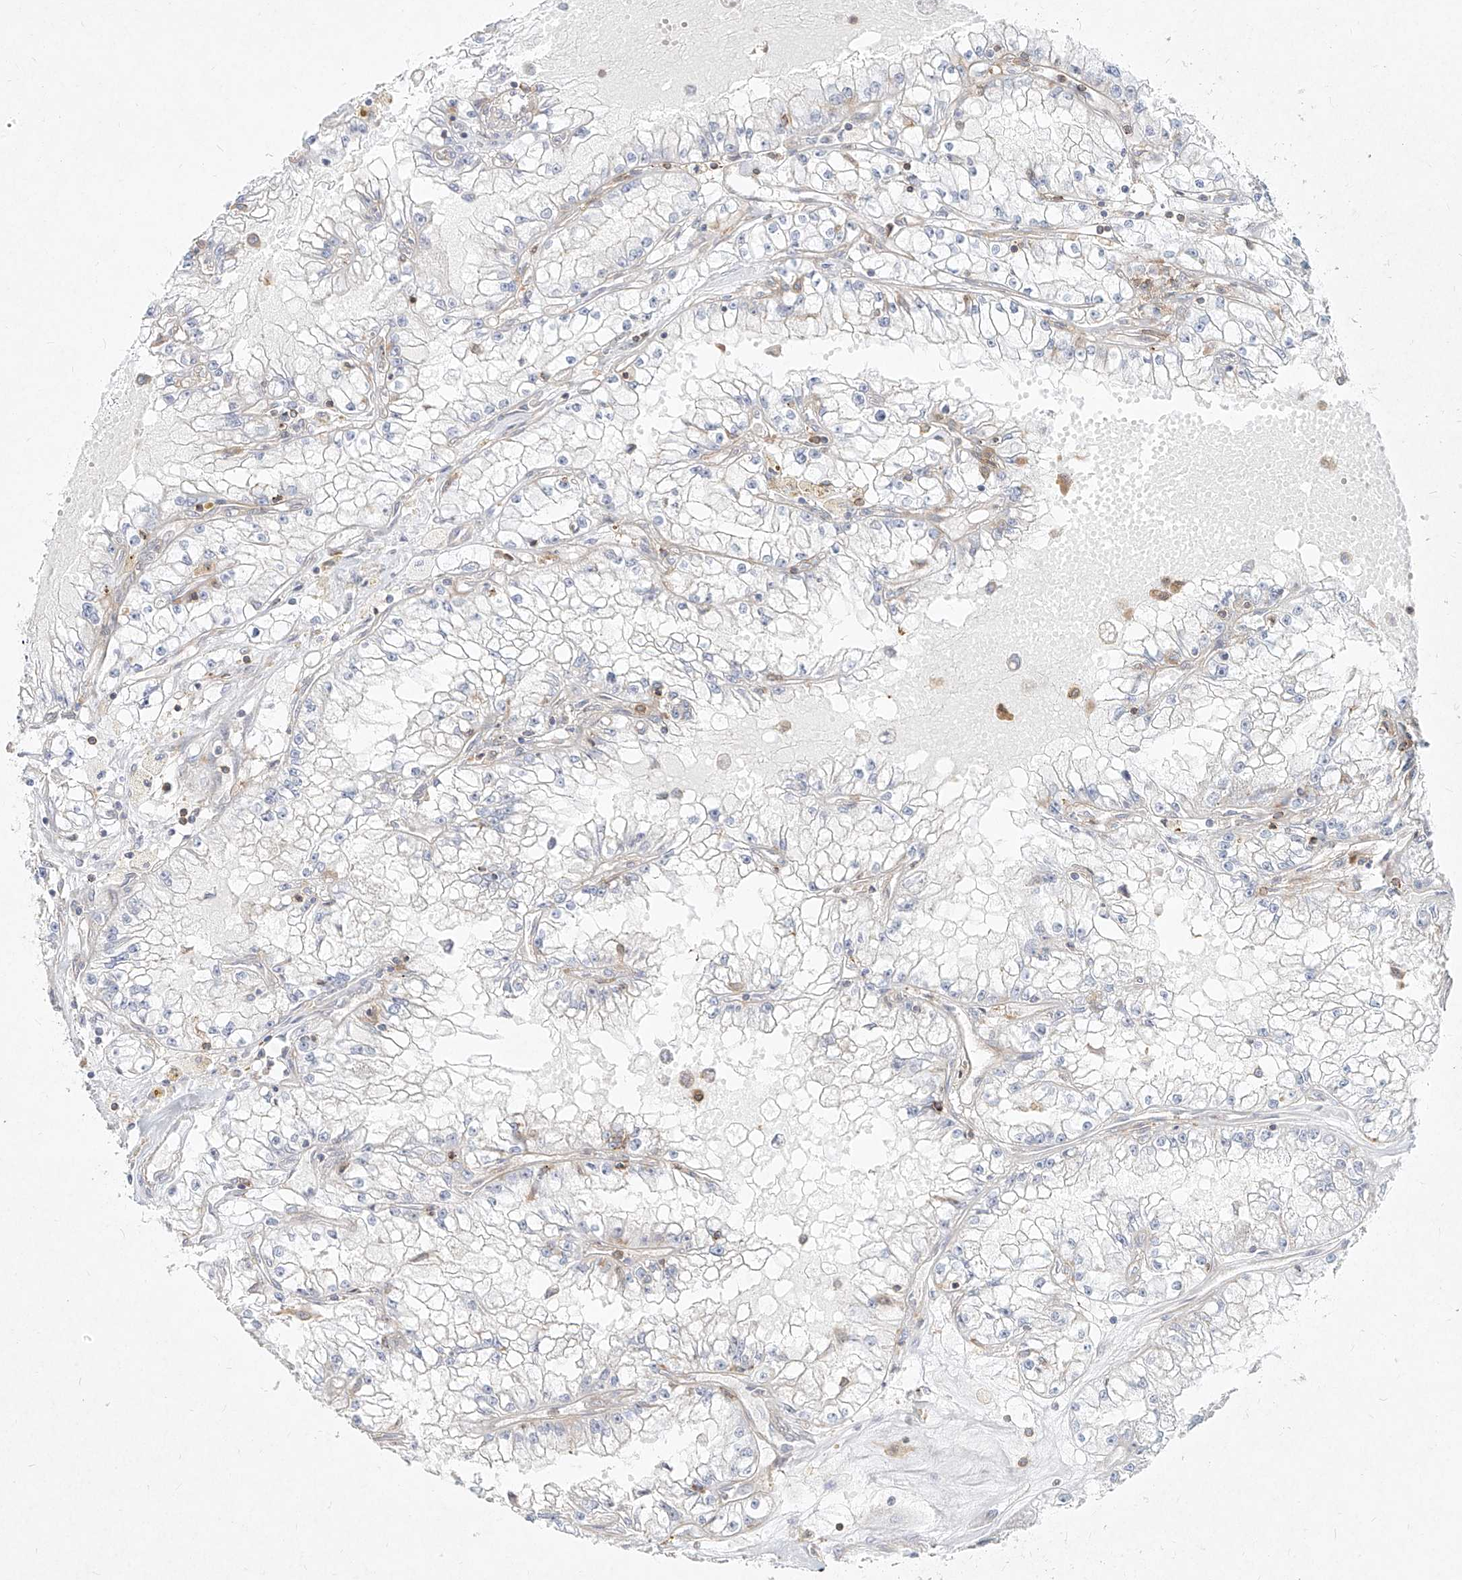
{"staining": {"intensity": "negative", "quantity": "none", "location": "none"}, "tissue": "renal cancer", "cell_type": "Tumor cells", "image_type": "cancer", "snomed": [{"axis": "morphology", "description": "Adenocarcinoma, NOS"}, {"axis": "topography", "description": "Kidney"}], "caption": "IHC micrograph of human renal cancer (adenocarcinoma) stained for a protein (brown), which reveals no positivity in tumor cells.", "gene": "SLC2A12", "patient": {"sex": "male", "age": 56}}